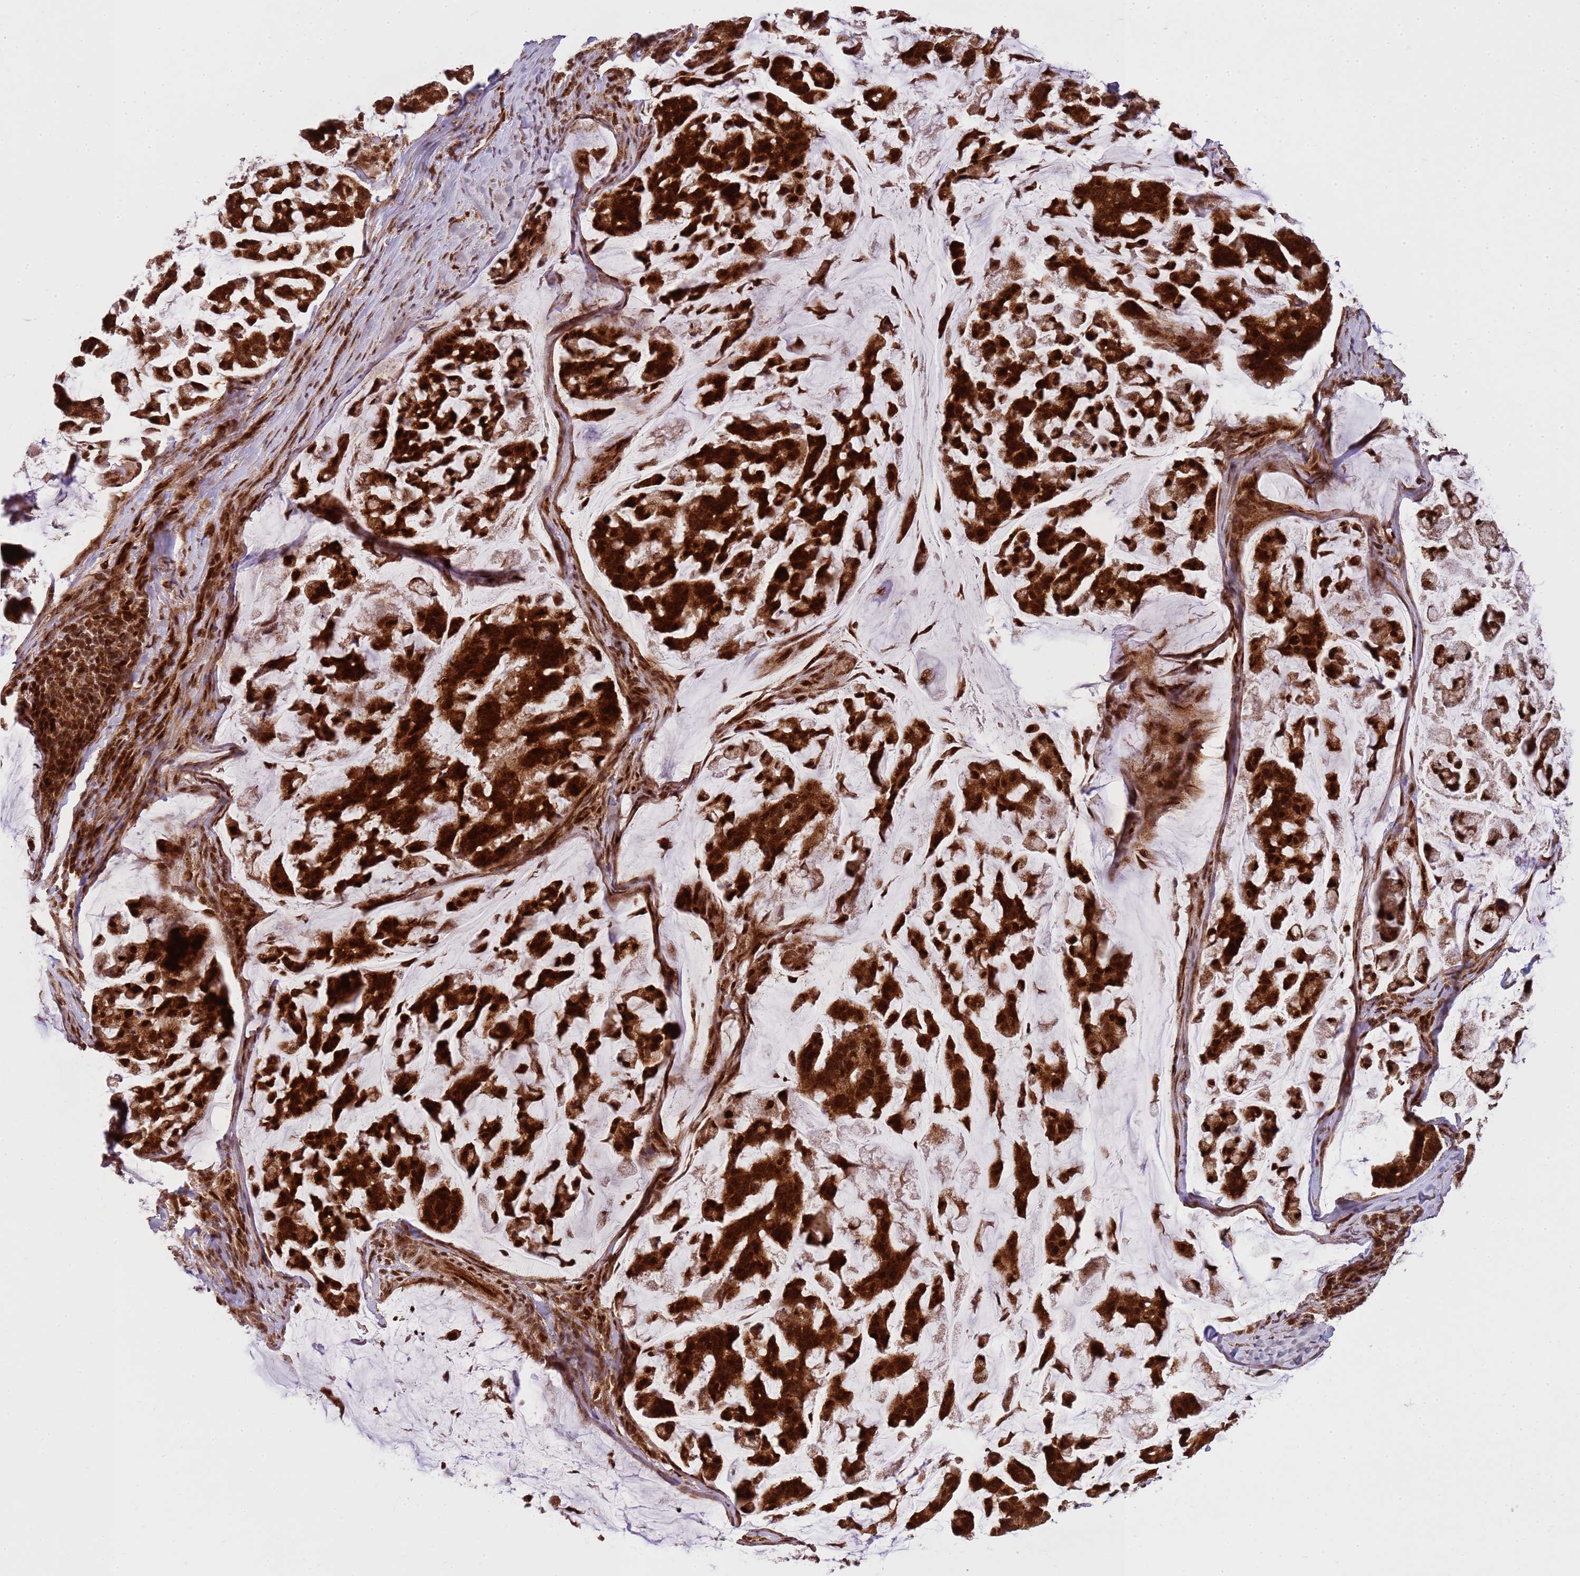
{"staining": {"intensity": "strong", "quantity": ">75%", "location": "cytoplasmic/membranous,nuclear"}, "tissue": "stomach cancer", "cell_type": "Tumor cells", "image_type": "cancer", "snomed": [{"axis": "morphology", "description": "Adenocarcinoma, NOS"}, {"axis": "topography", "description": "Stomach, lower"}], "caption": "Protein staining of stomach adenocarcinoma tissue demonstrates strong cytoplasmic/membranous and nuclear positivity in approximately >75% of tumor cells.", "gene": "PEX14", "patient": {"sex": "male", "age": 67}}